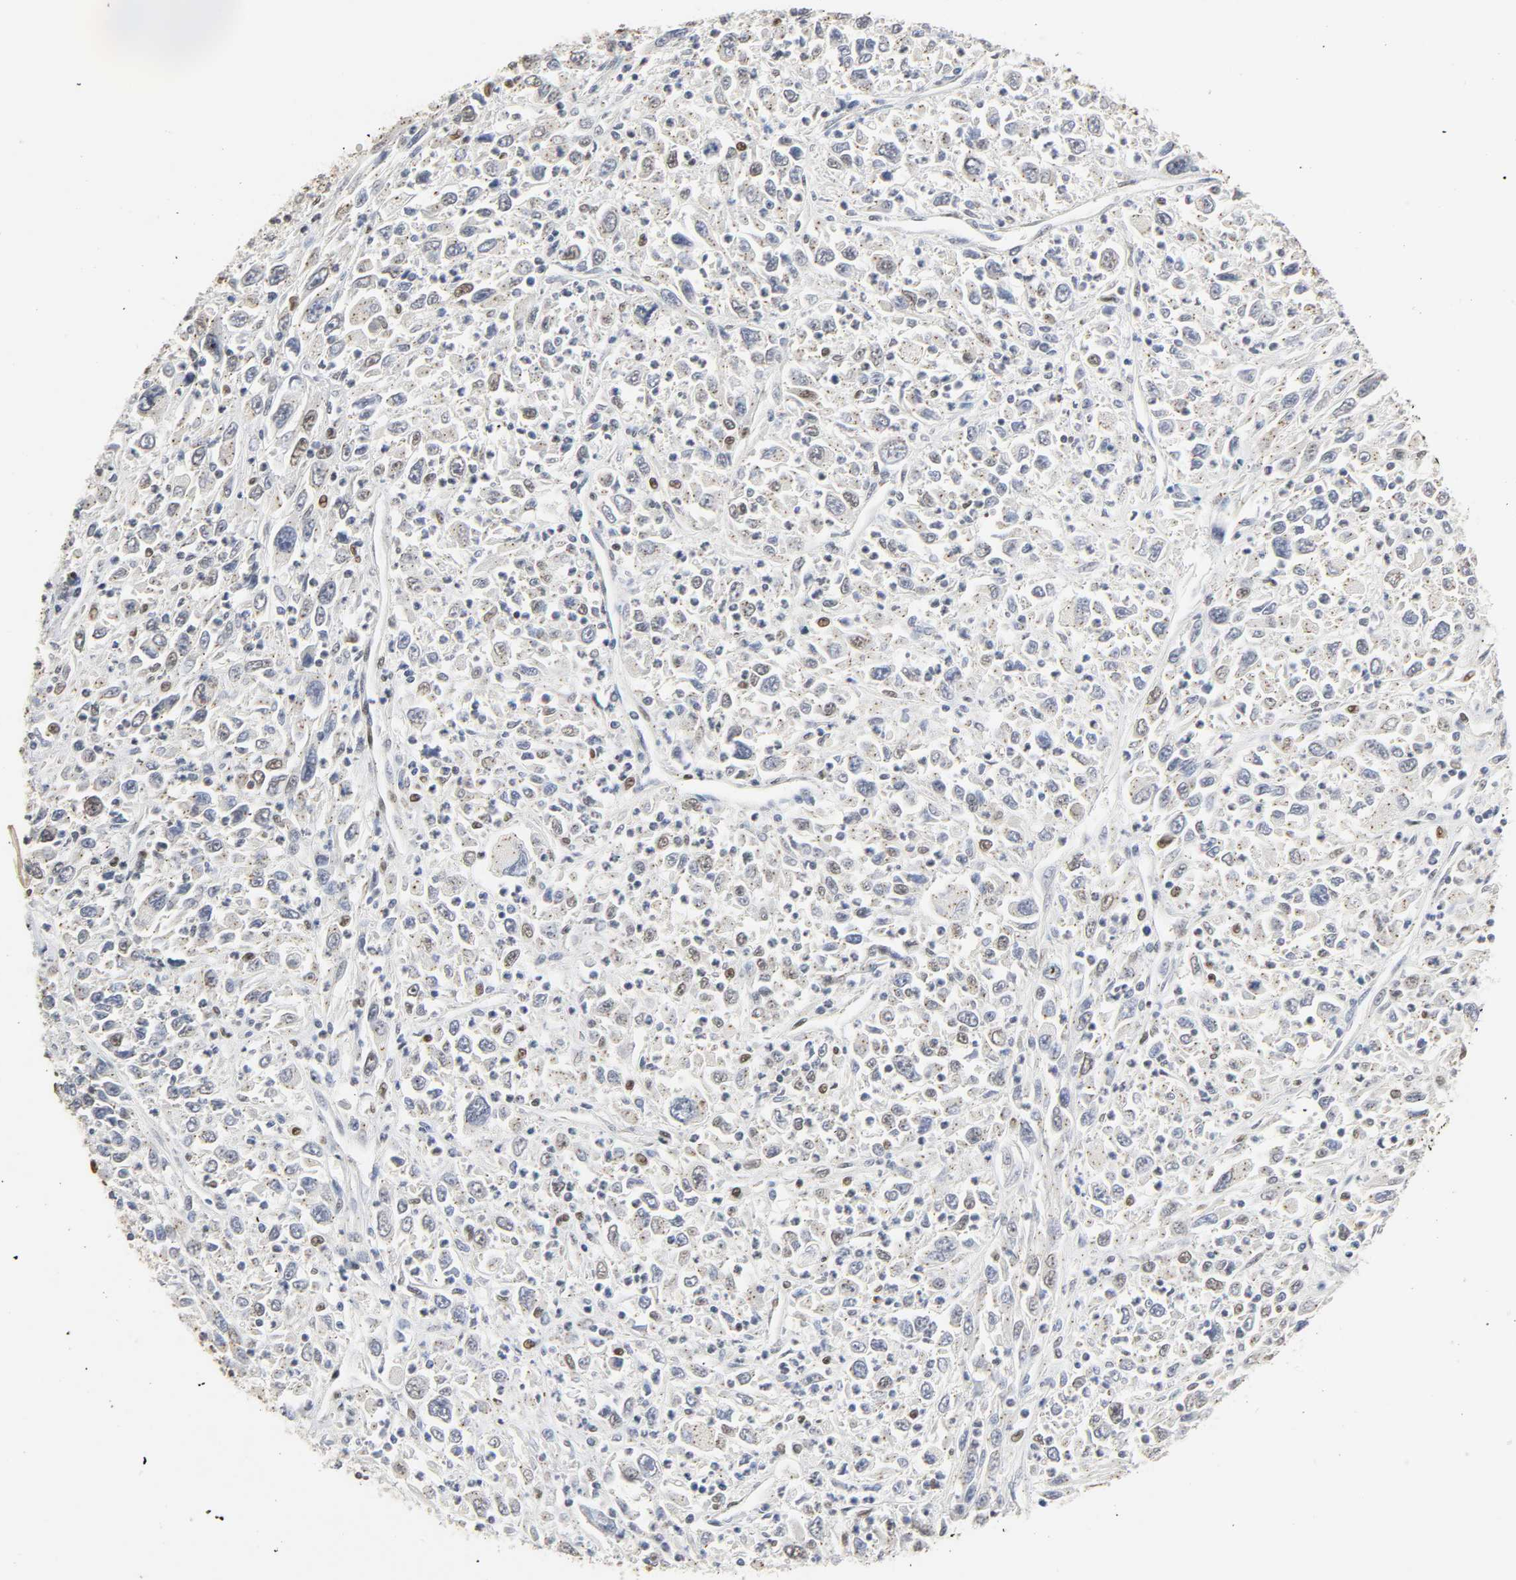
{"staining": {"intensity": "moderate", "quantity": "25%-75%", "location": "nuclear"}, "tissue": "melanoma", "cell_type": "Tumor cells", "image_type": "cancer", "snomed": [{"axis": "morphology", "description": "Malignant melanoma, Metastatic site"}, {"axis": "topography", "description": "Skin"}], "caption": "Immunohistochemistry (DAB) staining of melanoma exhibits moderate nuclear protein expression in about 25%-75% of tumor cells.", "gene": "NCOA6", "patient": {"sex": "female", "age": 56}}